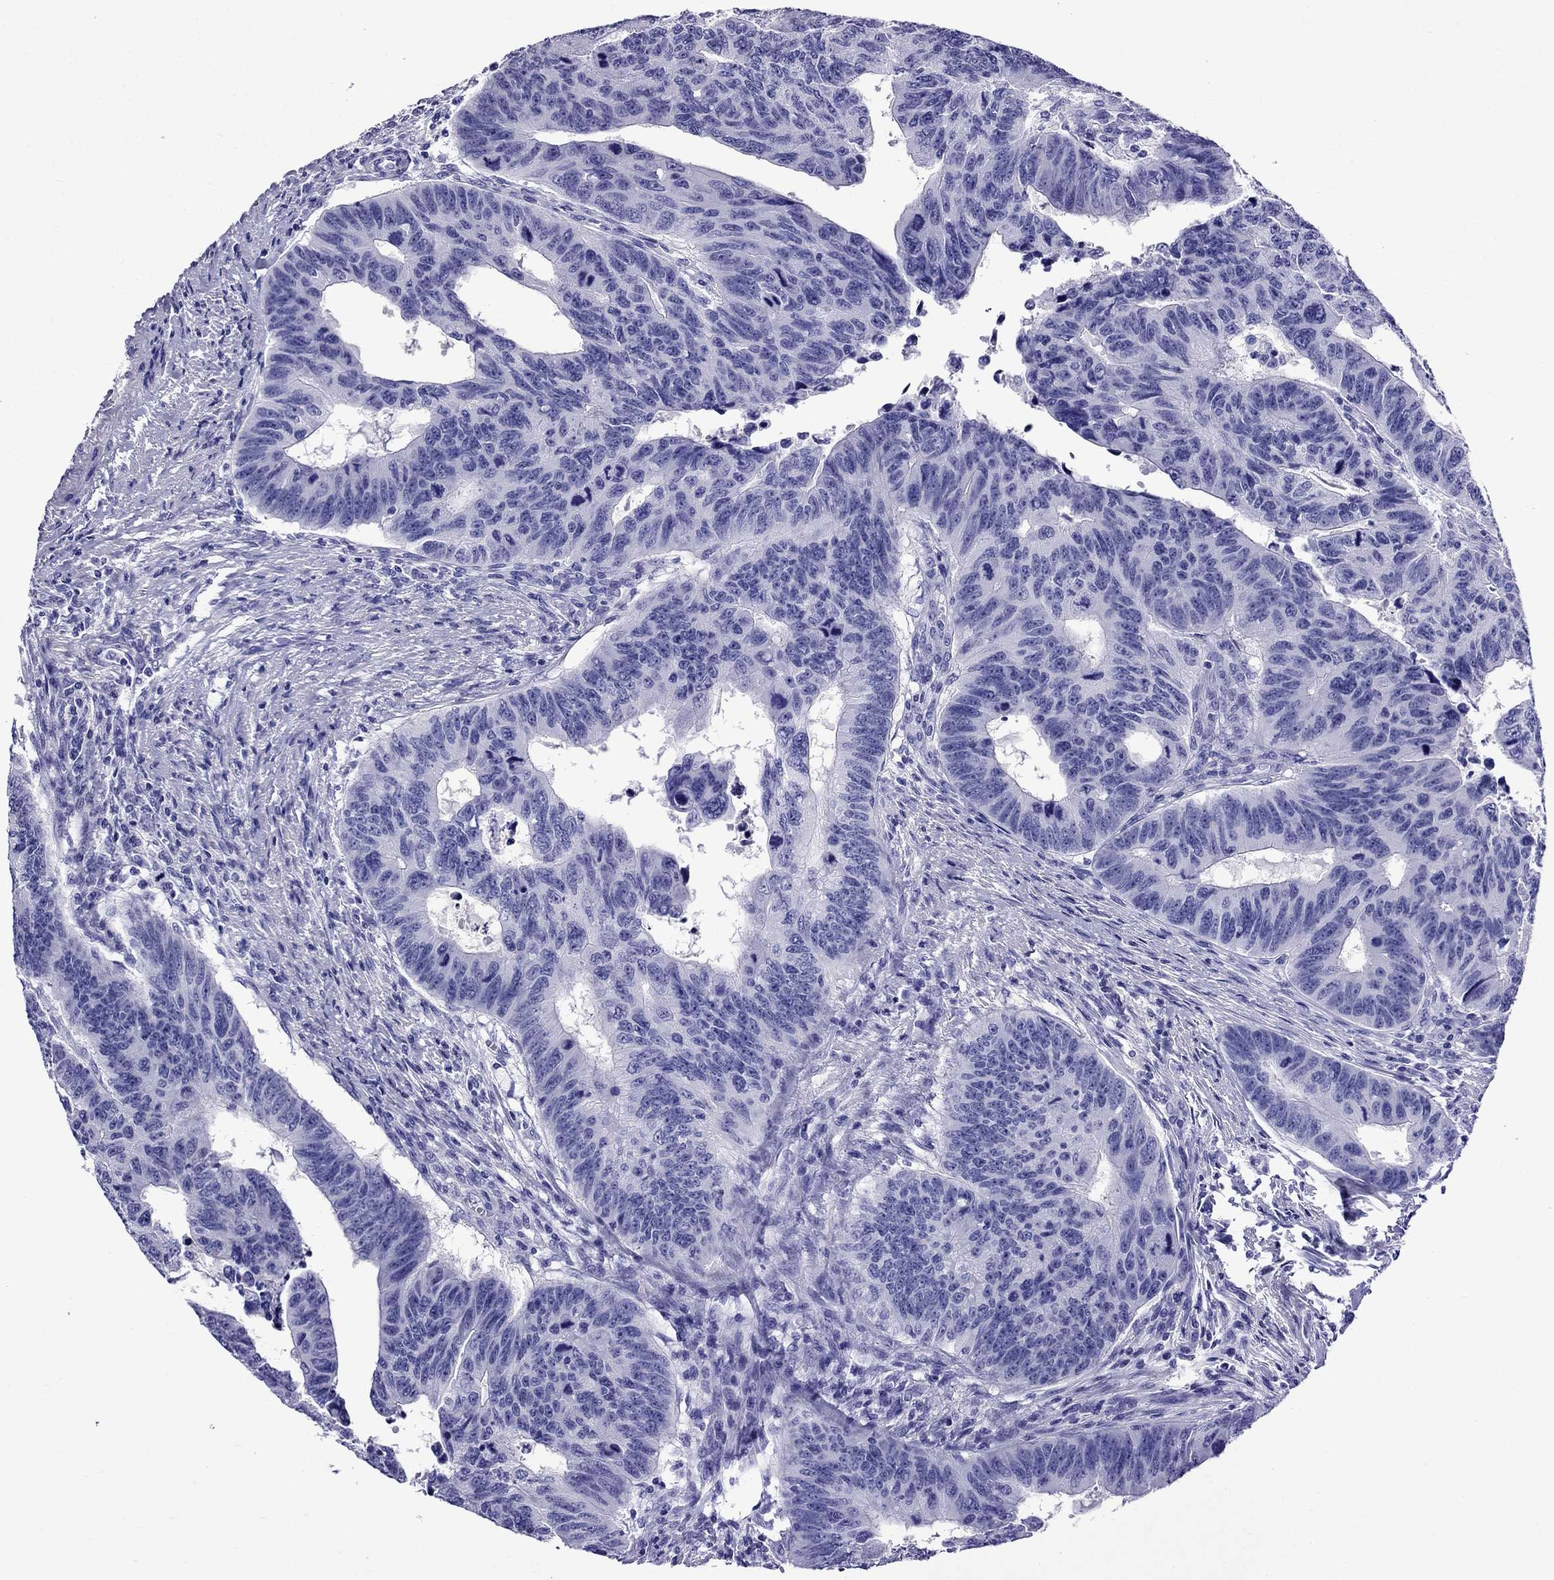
{"staining": {"intensity": "negative", "quantity": "none", "location": "none"}, "tissue": "colorectal cancer", "cell_type": "Tumor cells", "image_type": "cancer", "snomed": [{"axis": "morphology", "description": "Adenocarcinoma, NOS"}, {"axis": "topography", "description": "Rectum"}], "caption": "Immunohistochemistry (IHC) photomicrograph of human colorectal cancer stained for a protein (brown), which displays no expression in tumor cells.", "gene": "CRYBA1", "patient": {"sex": "female", "age": 85}}